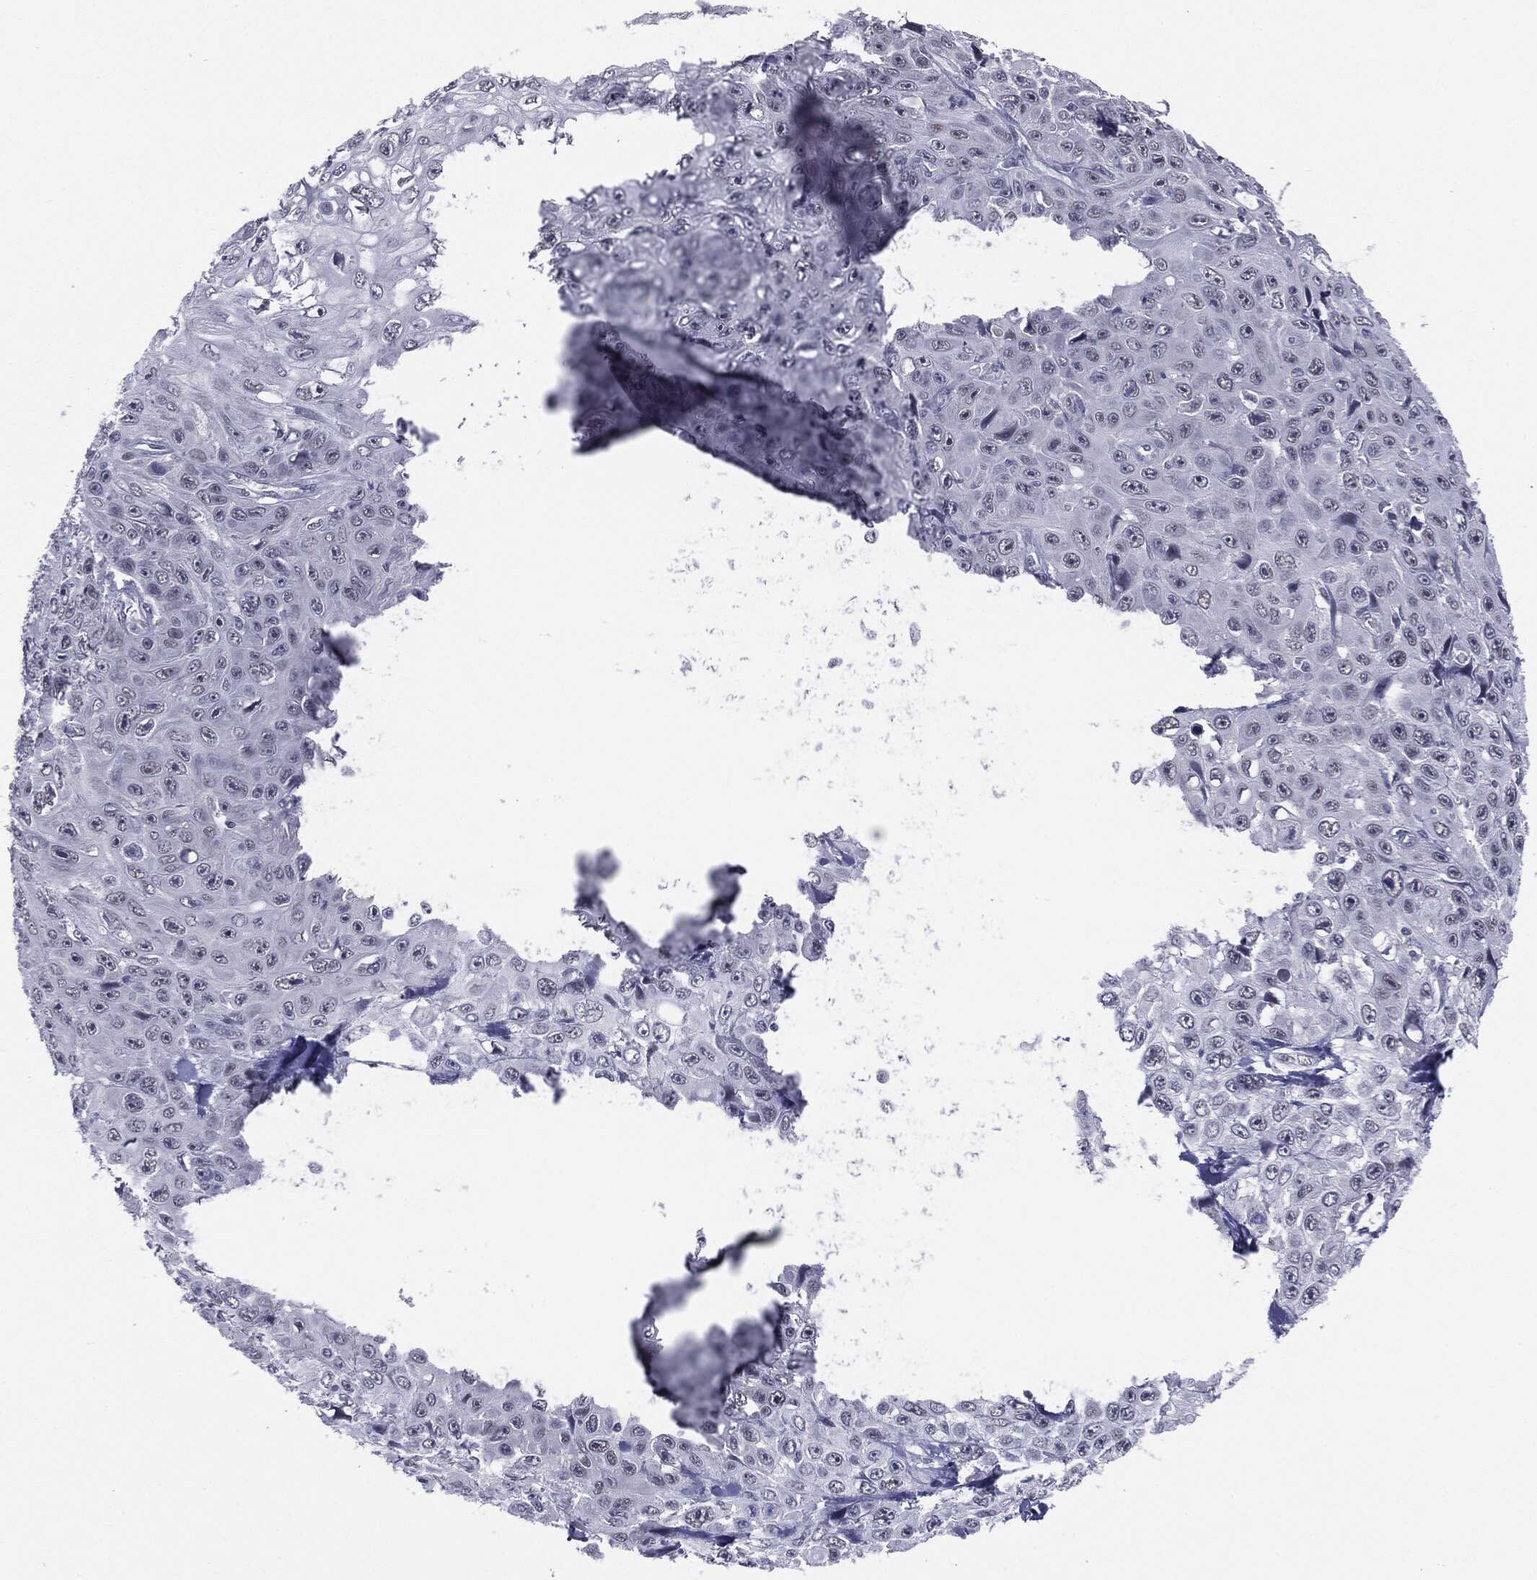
{"staining": {"intensity": "negative", "quantity": "none", "location": "none"}, "tissue": "skin cancer", "cell_type": "Tumor cells", "image_type": "cancer", "snomed": [{"axis": "morphology", "description": "Squamous cell carcinoma, NOS"}, {"axis": "topography", "description": "Skin"}], "caption": "DAB (3,3'-diaminobenzidine) immunohistochemical staining of human skin cancer shows no significant positivity in tumor cells.", "gene": "SLC5A5", "patient": {"sex": "male", "age": 82}}